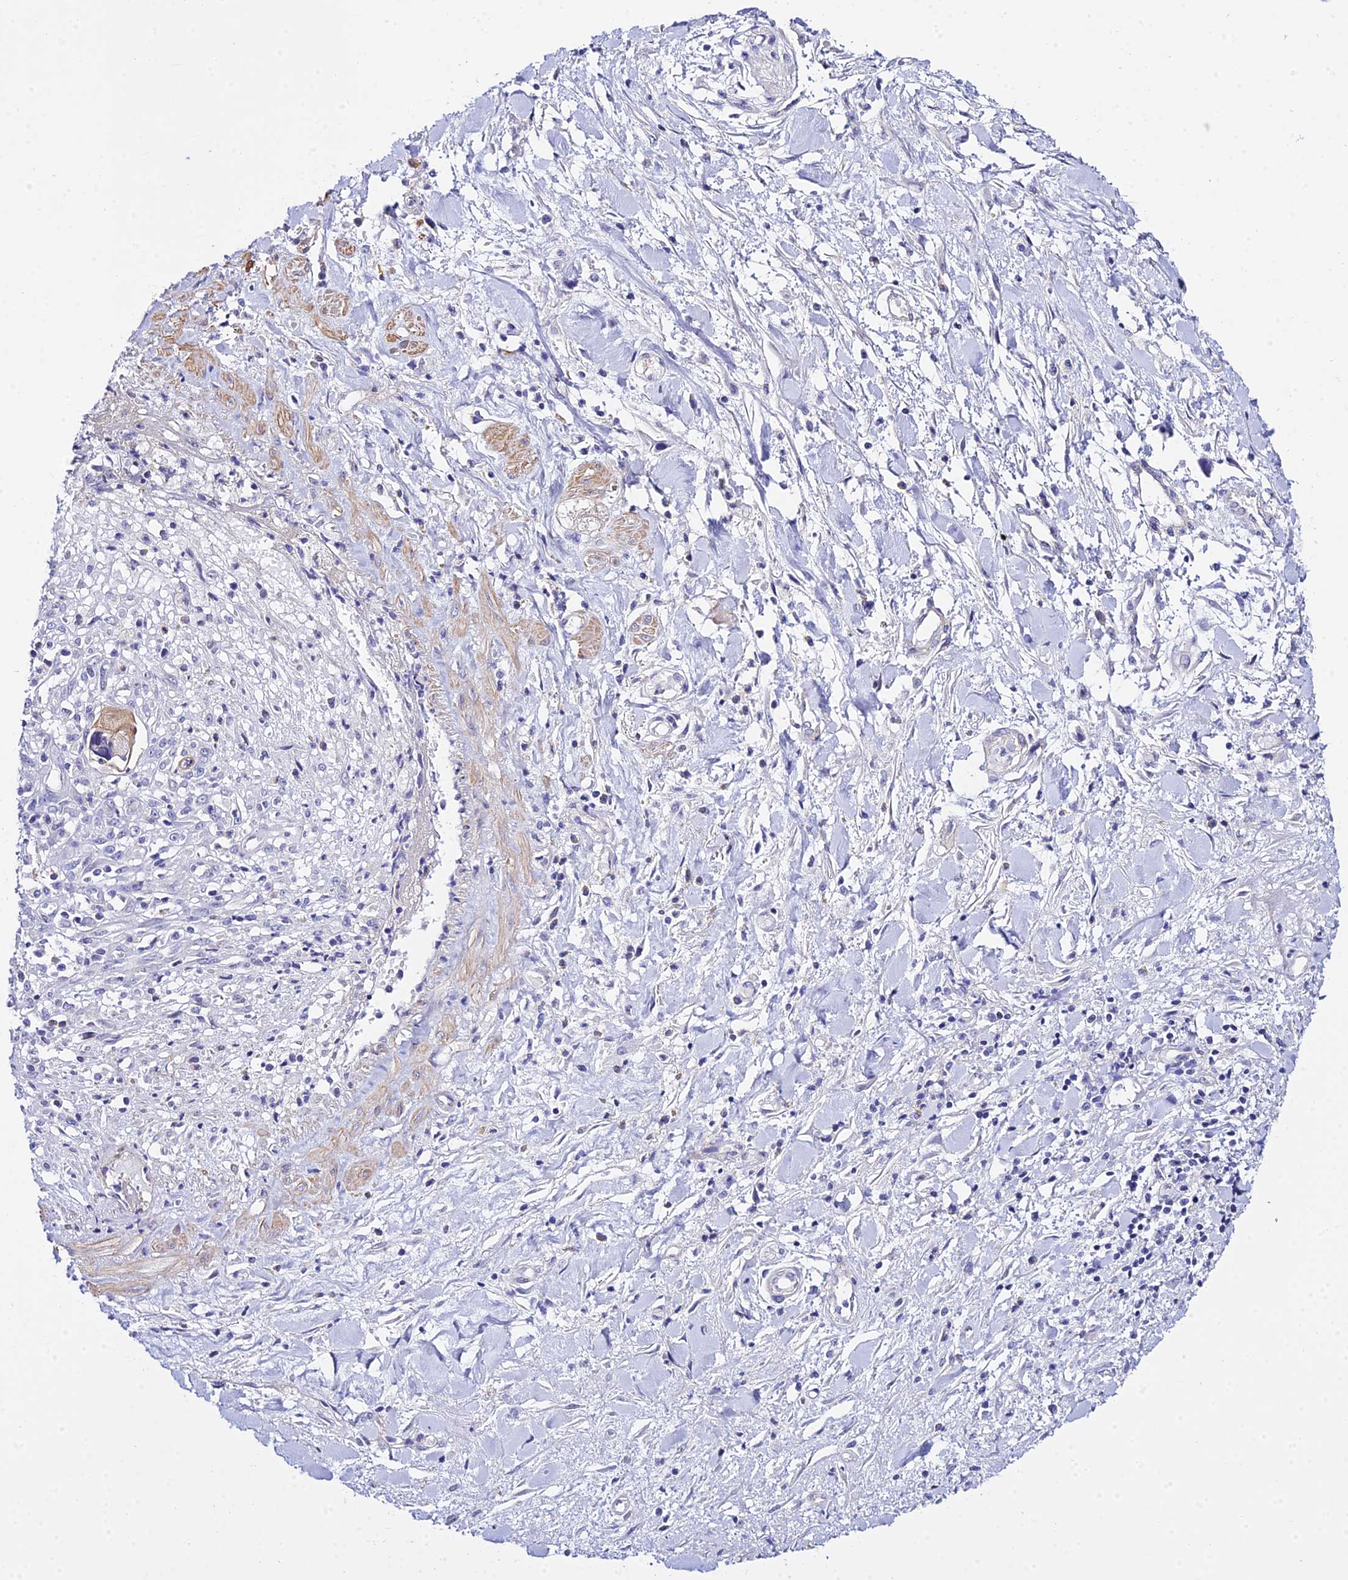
{"staining": {"intensity": "negative", "quantity": "none", "location": "none"}, "tissue": "pancreatic cancer", "cell_type": "Tumor cells", "image_type": "cancer", "snomed": [{"axis": "morphology", "description": "Adenocarcinoma, NOS"}, {"axis": "topography", "description": "Pancreas"}], "caption": "A photomicrograph of human pancreatic adenocarcinoma is negative for staining in tumor cells. Nuclei are stained in blue.", "gene": "ZNF628", "patient": {"sex": "female", "age": 50}}